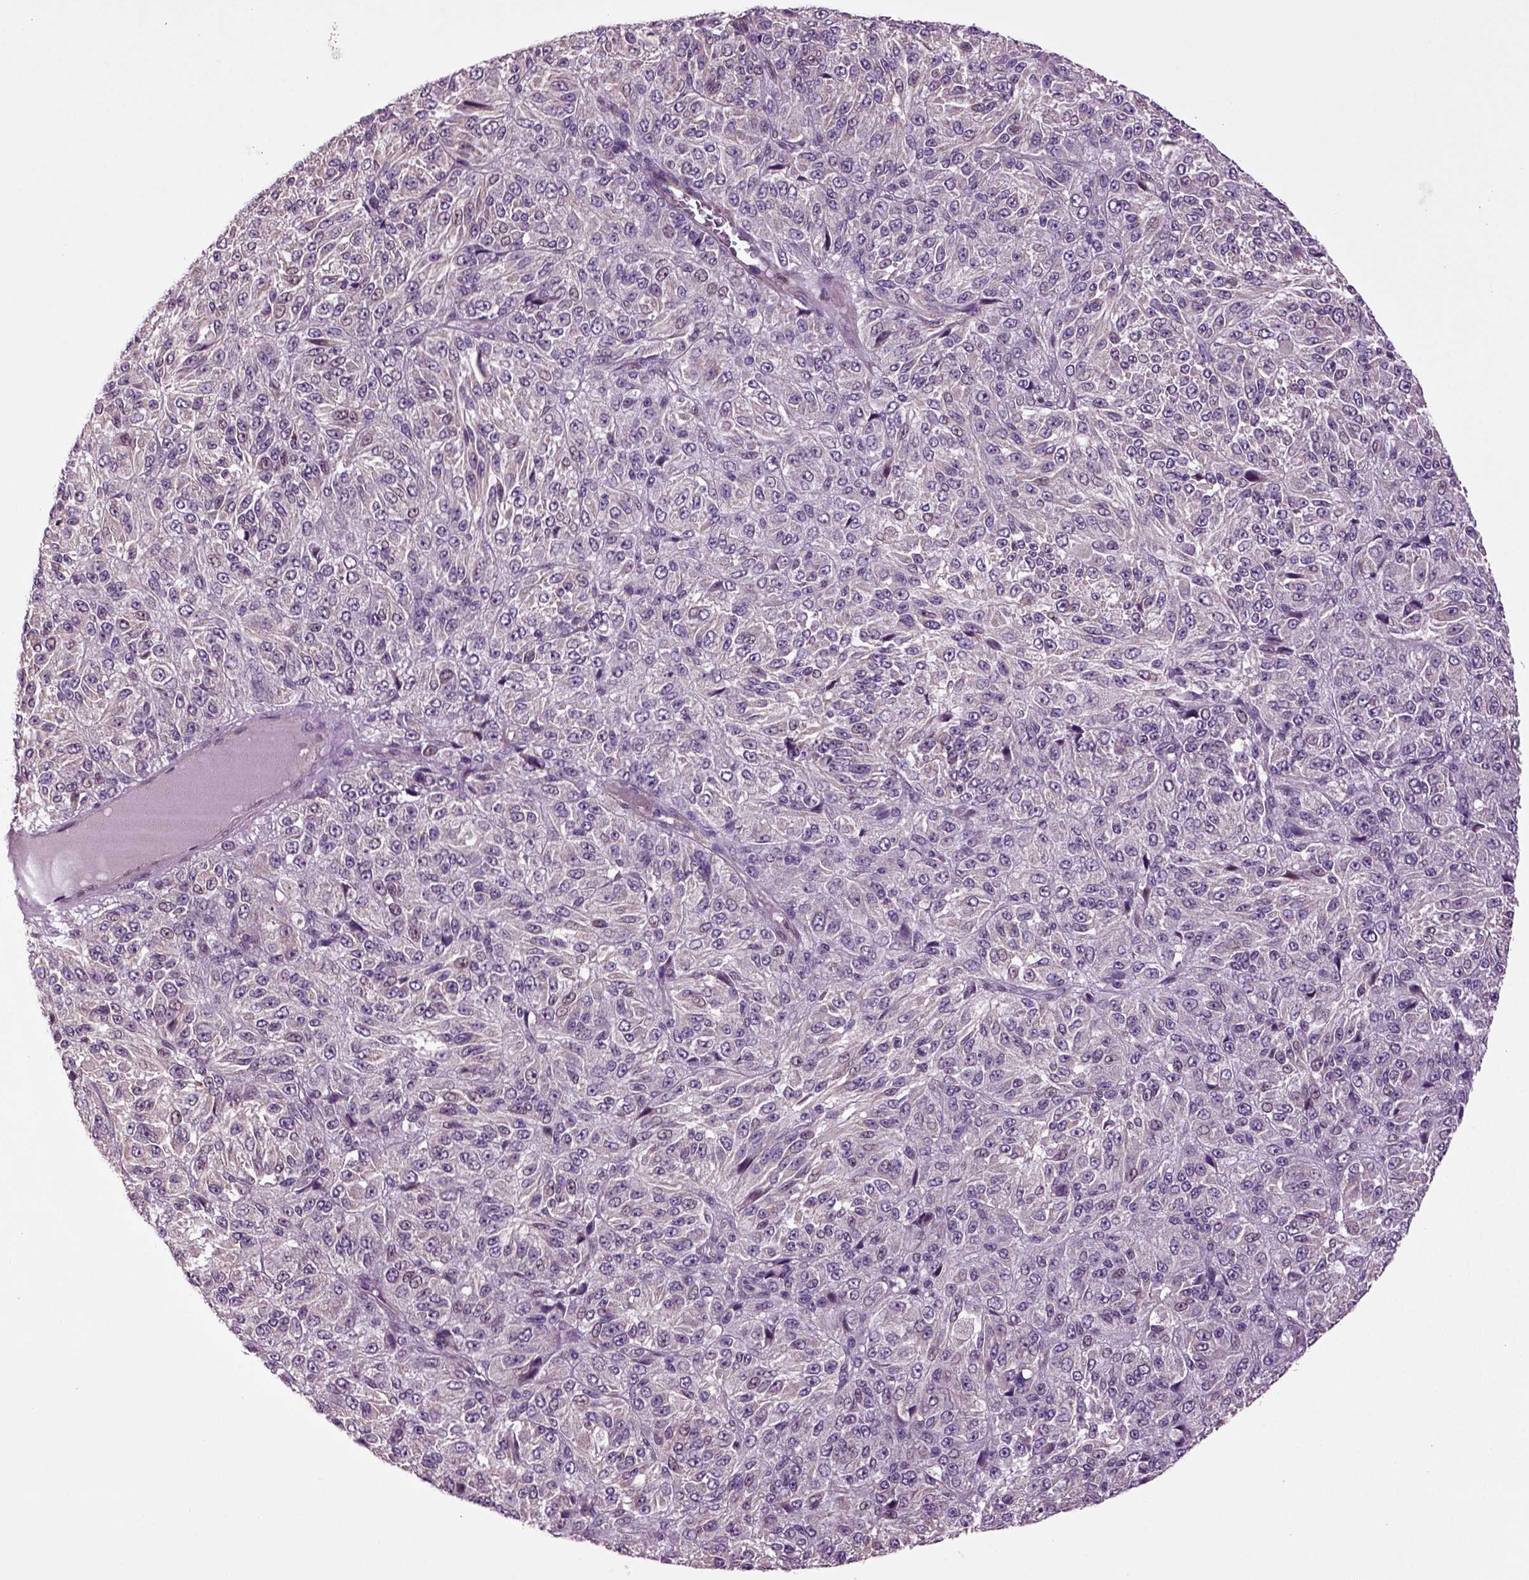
{"staining": {"intensity": "negative", "quantity": "none", "location": "none"}, "tissue": "melanoma", "cell_type": "Tumor cells", "image_type": "cancer", "snomed": [{"axis": "morphology", "description": "Malignant melanoma, Metastatic site"}, {"axis": "topography", "description": "Brain"}], "caption": "Tumor cells show no significant protein staining in malignant melanoma (metastatic site). (Brightfield microscopy of DAB immunohistochemistry at high magnification).", "gene": "HAGHL", "patient": {"sex": "female", "age": 56}}